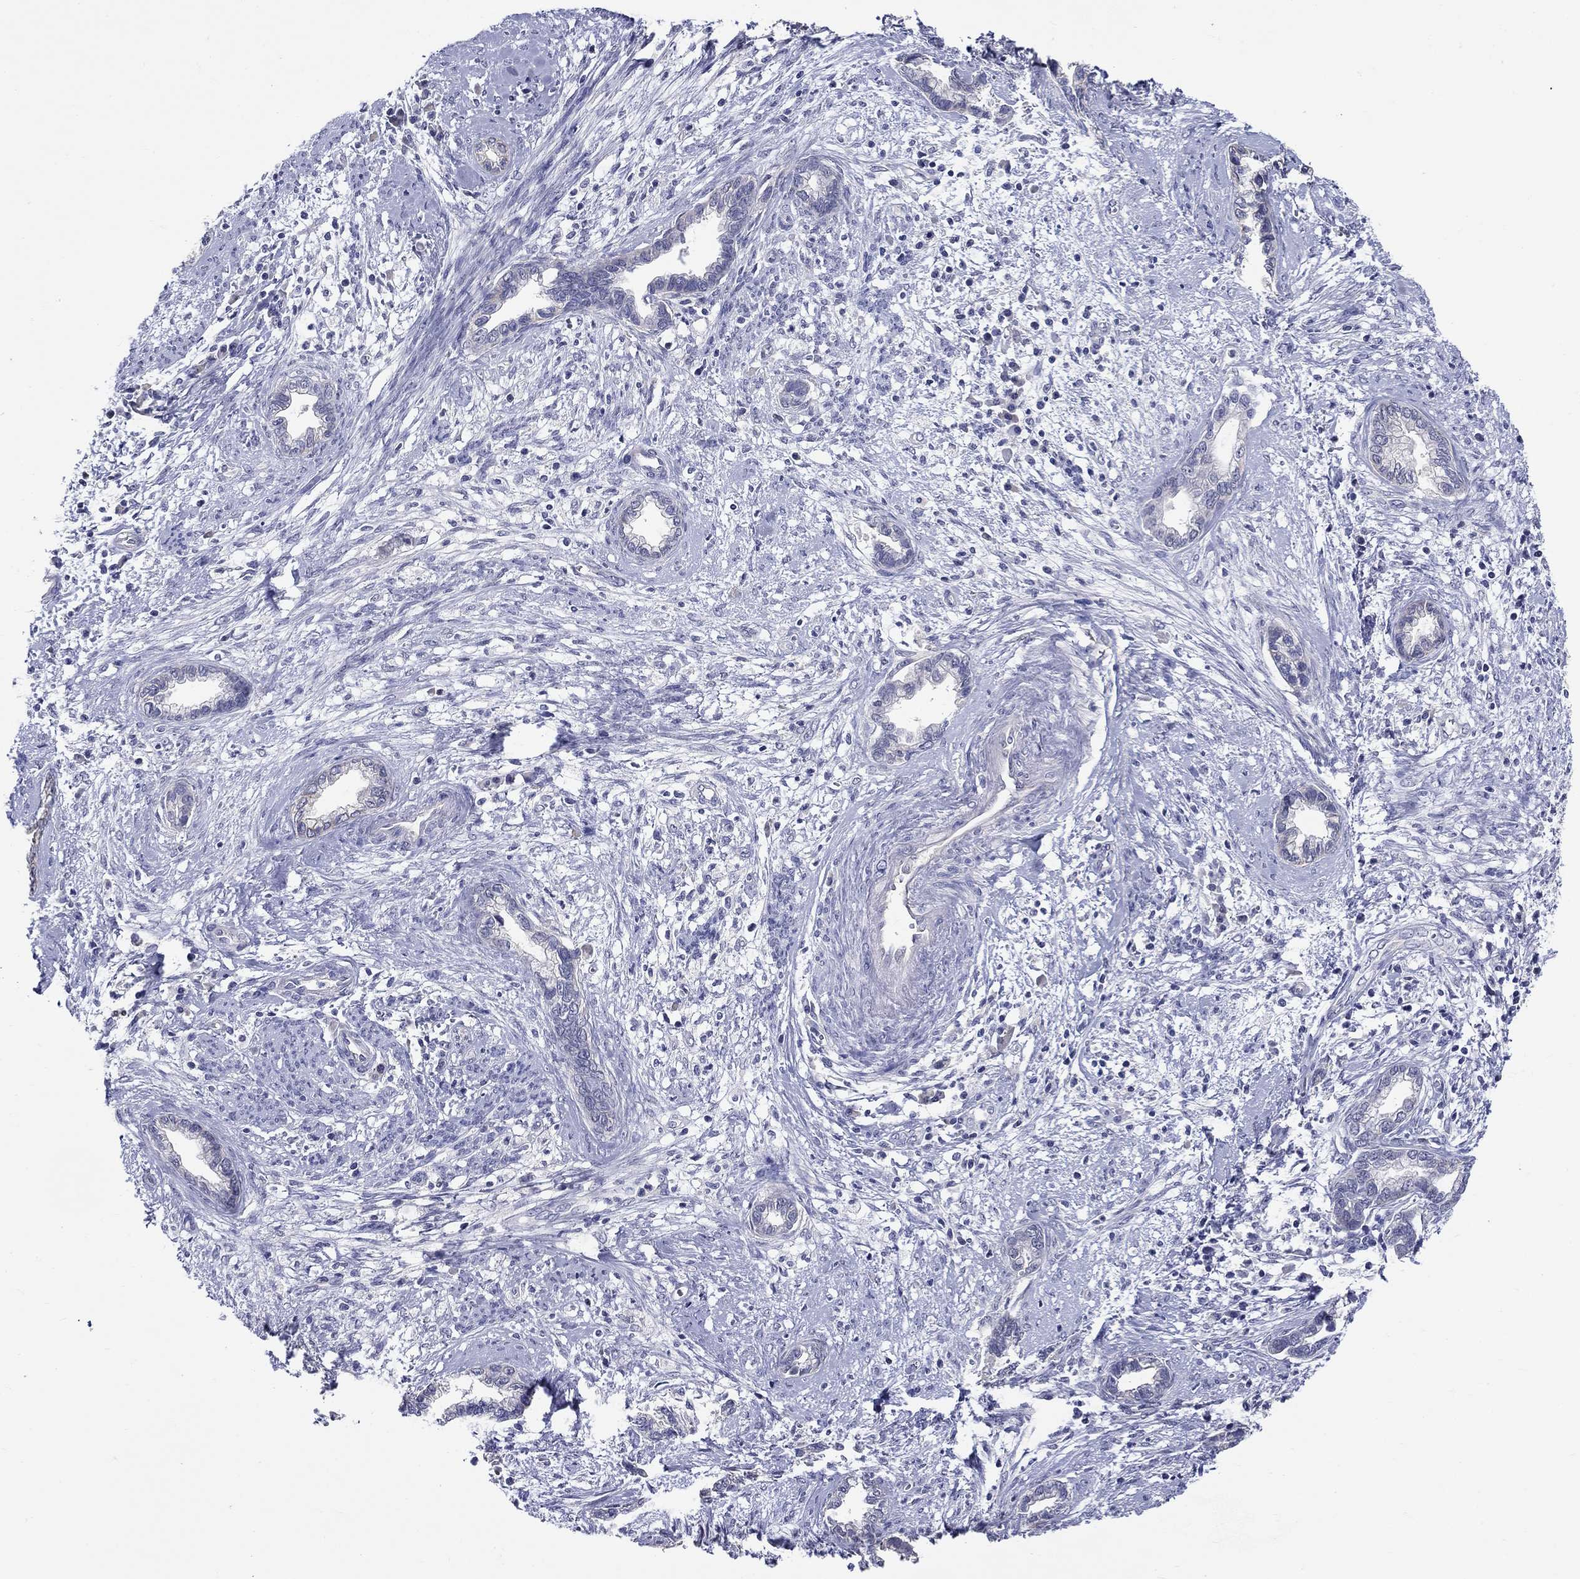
{"staining": {"intensity": "negative", "quantity": "none", "location": "none"}, "tissue": "cervical cancer", "cell_type": "Tumor cells", "image_type": "cancer", "snomed": [{"axis": "morphology", "description": "Adenocarcinoma, NOS"}, {"axis": "topography", "description": "Cervix"}], "caption": "A high-resolution photomicrograph shows IHC staining of cervical cancer (adenocarcinoma), which displays no significant staining in tumor cells. (DAB (3,3'-diaminobenzidine) immunohistochemistry (IHC) with hematoxylin counter stain).", "gene": "SLC30A3", "patient": {"sex": "female", "age": 62}}